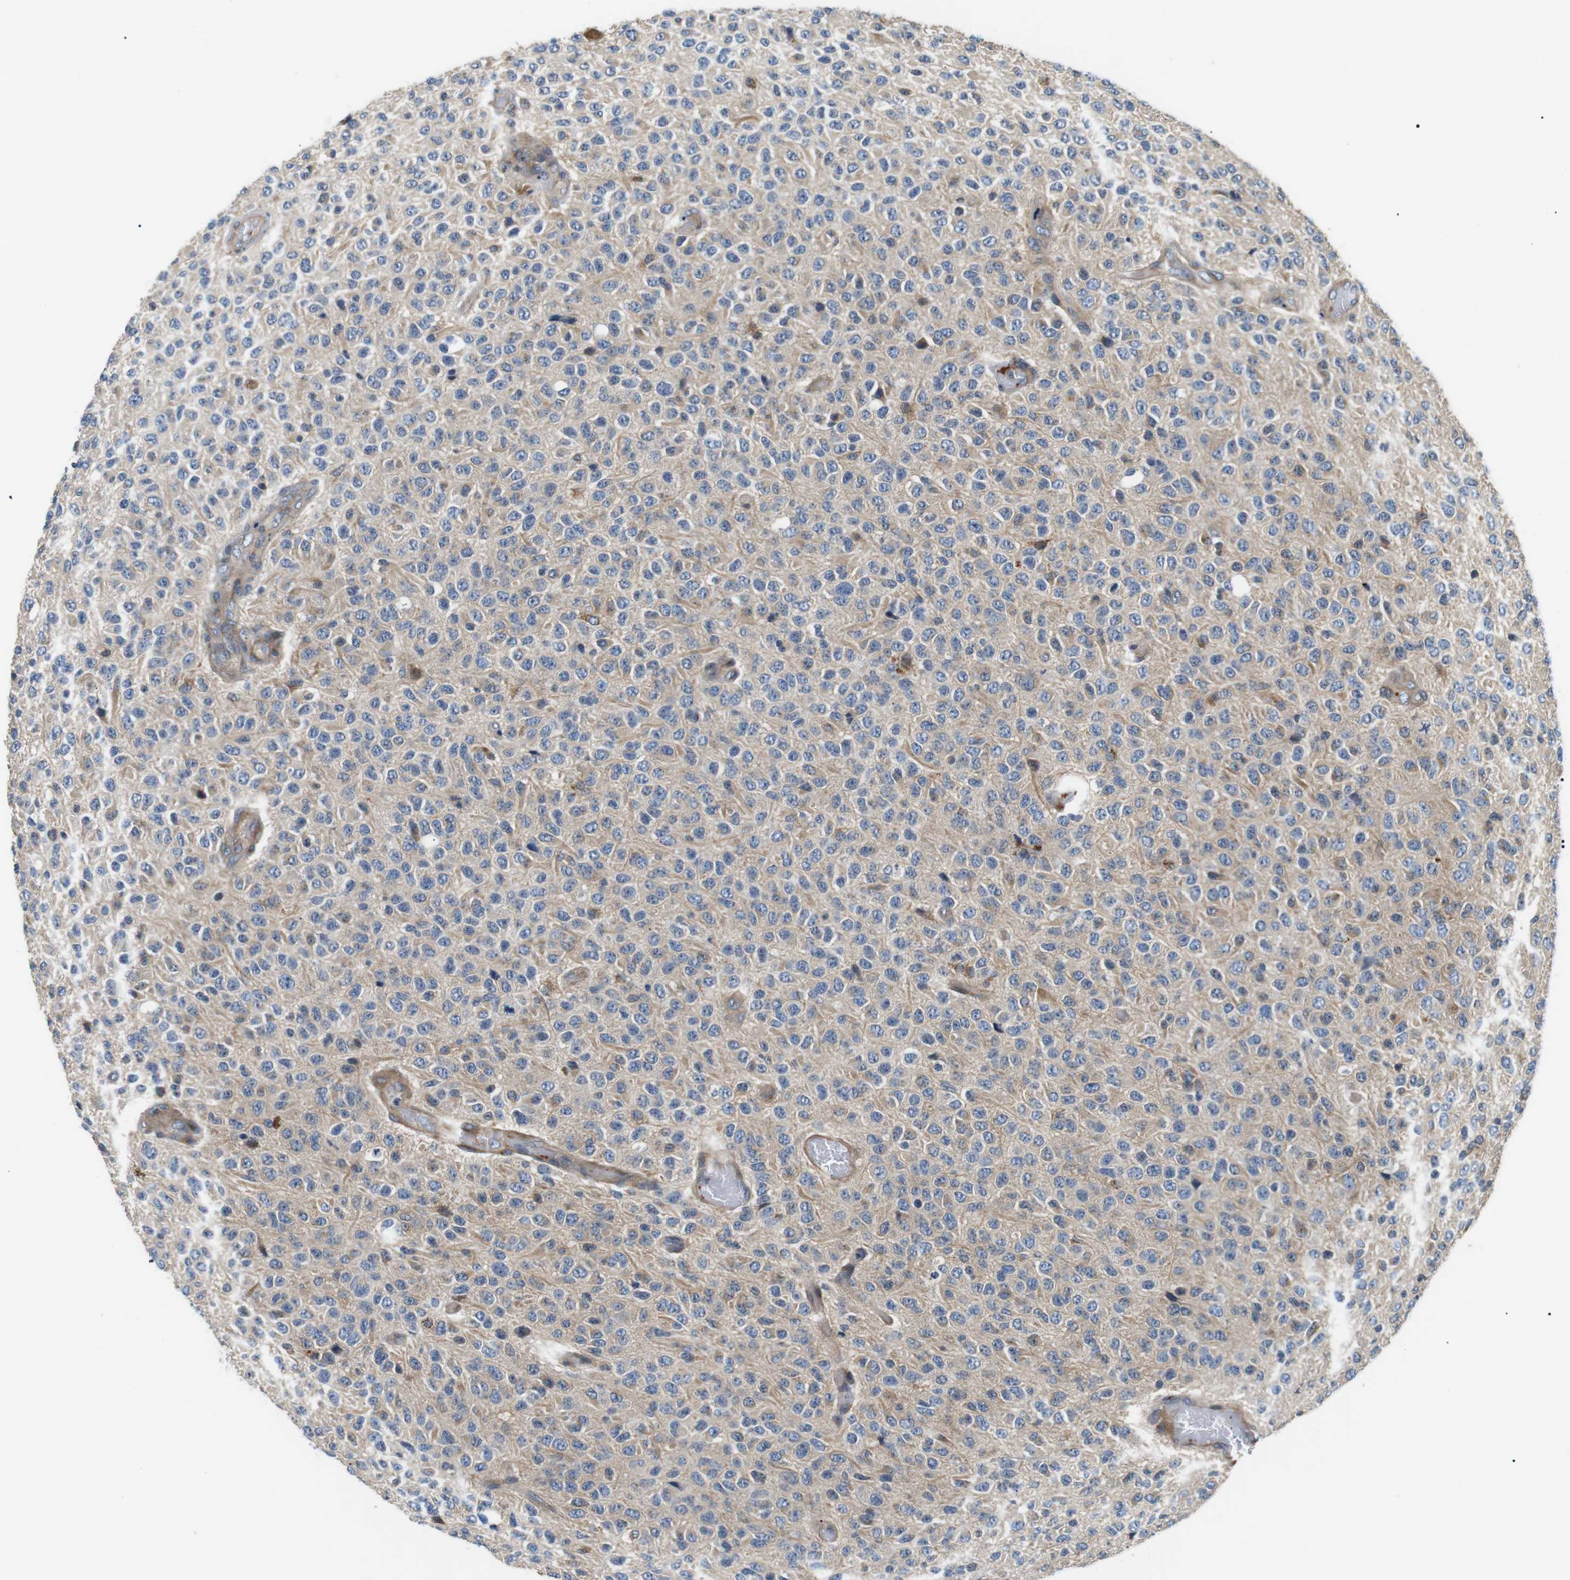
{"staining": {"intensity": "weak", "quantity": "<25%", "location": "cytoplasmic/membranous"}, "tissue": "glioma", "cell_type": "Tumor cells", "image_type": "cancer", "snomed": [{"axis": "morphology", "description": "Glioma, malignant, High grade"}, {"axis": "topography", "description": "pancreas cauda"}], "caption": "Immunohistochemical staining of human malignant glioma (high-grade) demonstrates no significant positivity in tumor cells.", "gene": "DIPK1A", "patient": {"sex": "male", "age": 60}}